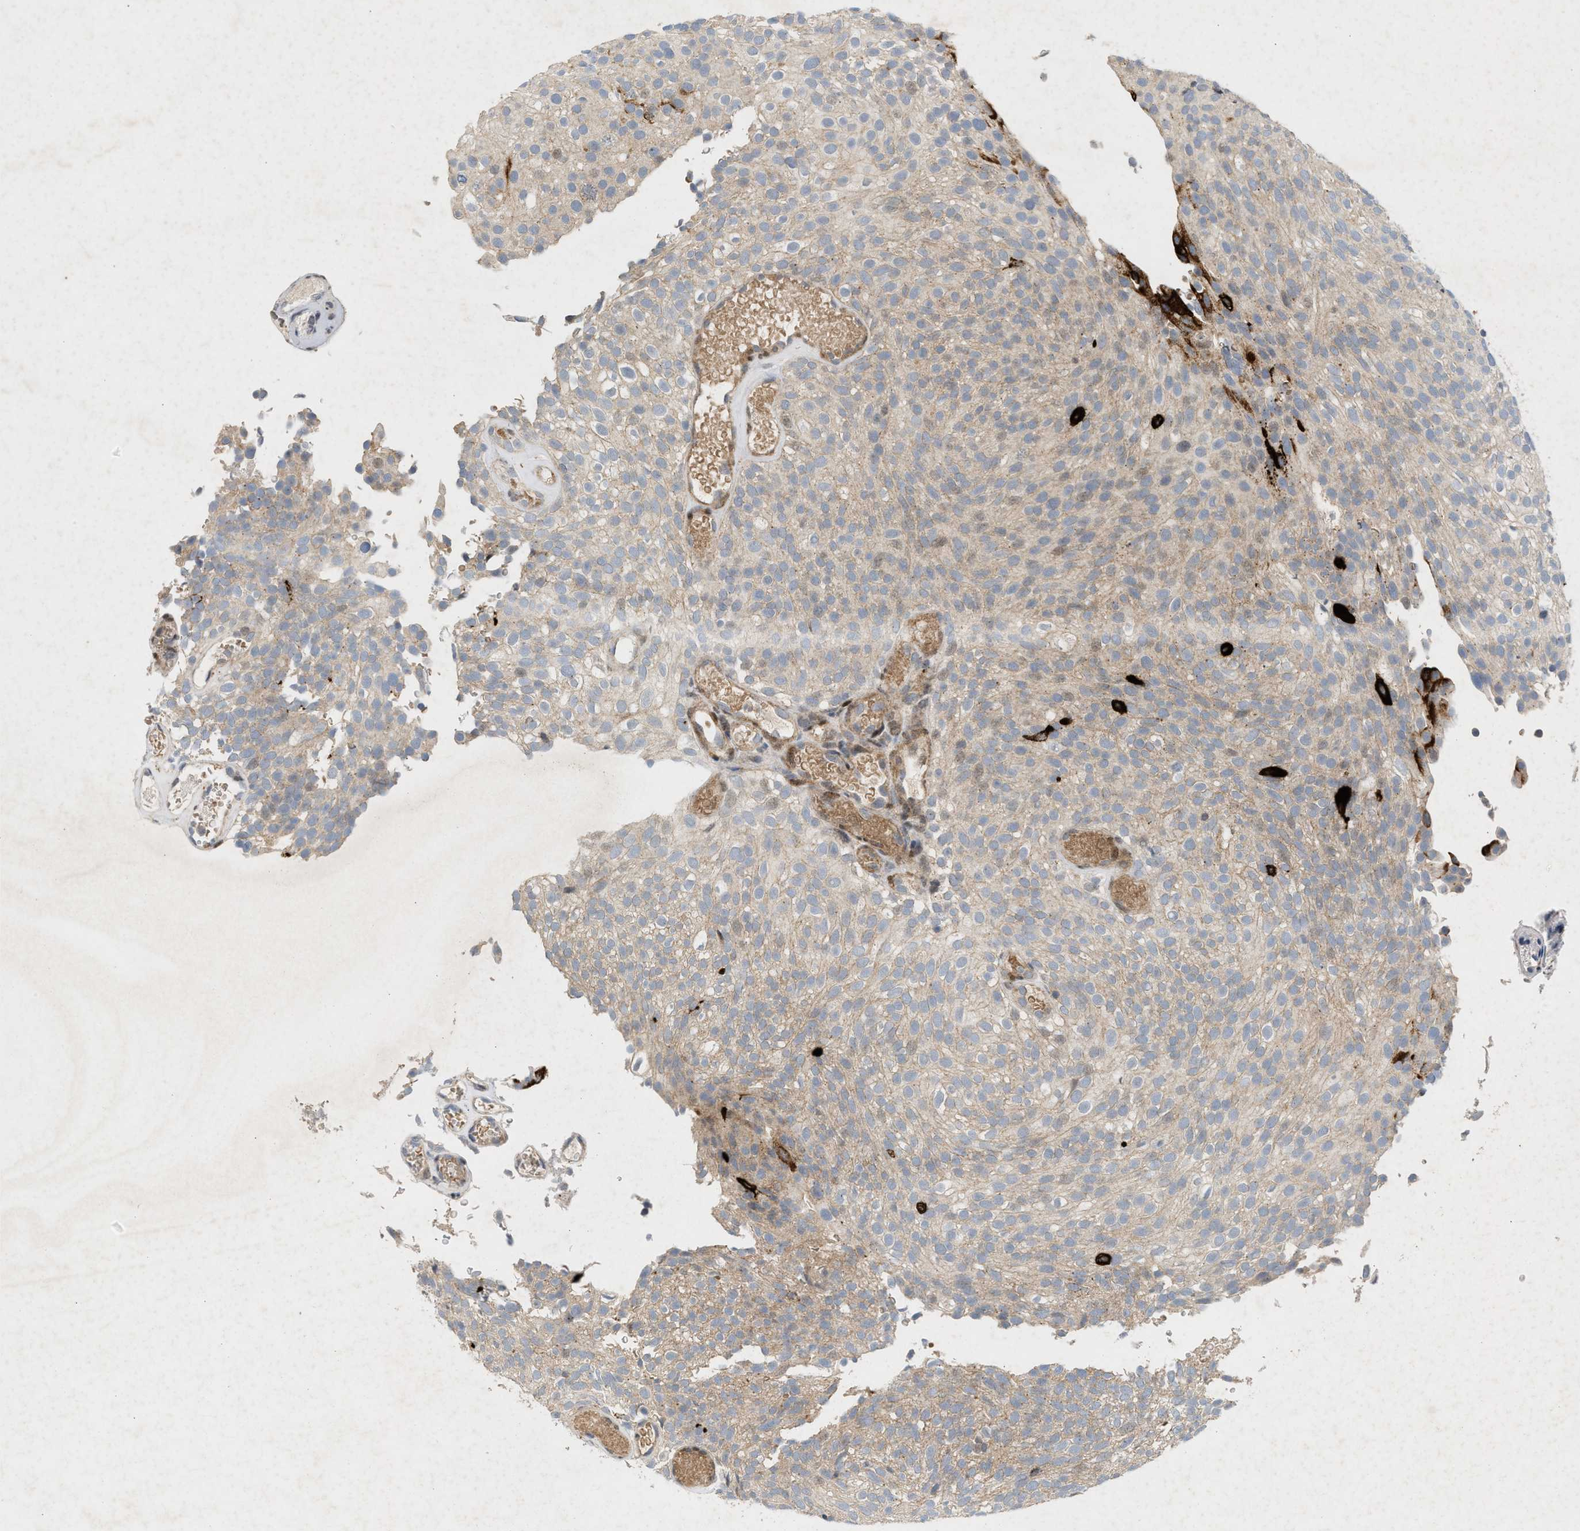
{"staining": {"intensity": "weak", "quantity": "<25%", "location": "cytoplasmic/membranous"}, "tissue": "urothelial cancer", "cell_type": "Tumor cells", "image_type": "cancer", "snomed": [{"axis": "morphology", "description": "Urothelial carcinoma, Low grade"}, {"axis": "topography", "description": "Urinary bladder"}], "caption": "Immunohistochemical staining of human urothelial cancer shows no significant expression in tumor cells.", "gene": "ZPR1", "patient": {"sex": "male", "age": 78}}